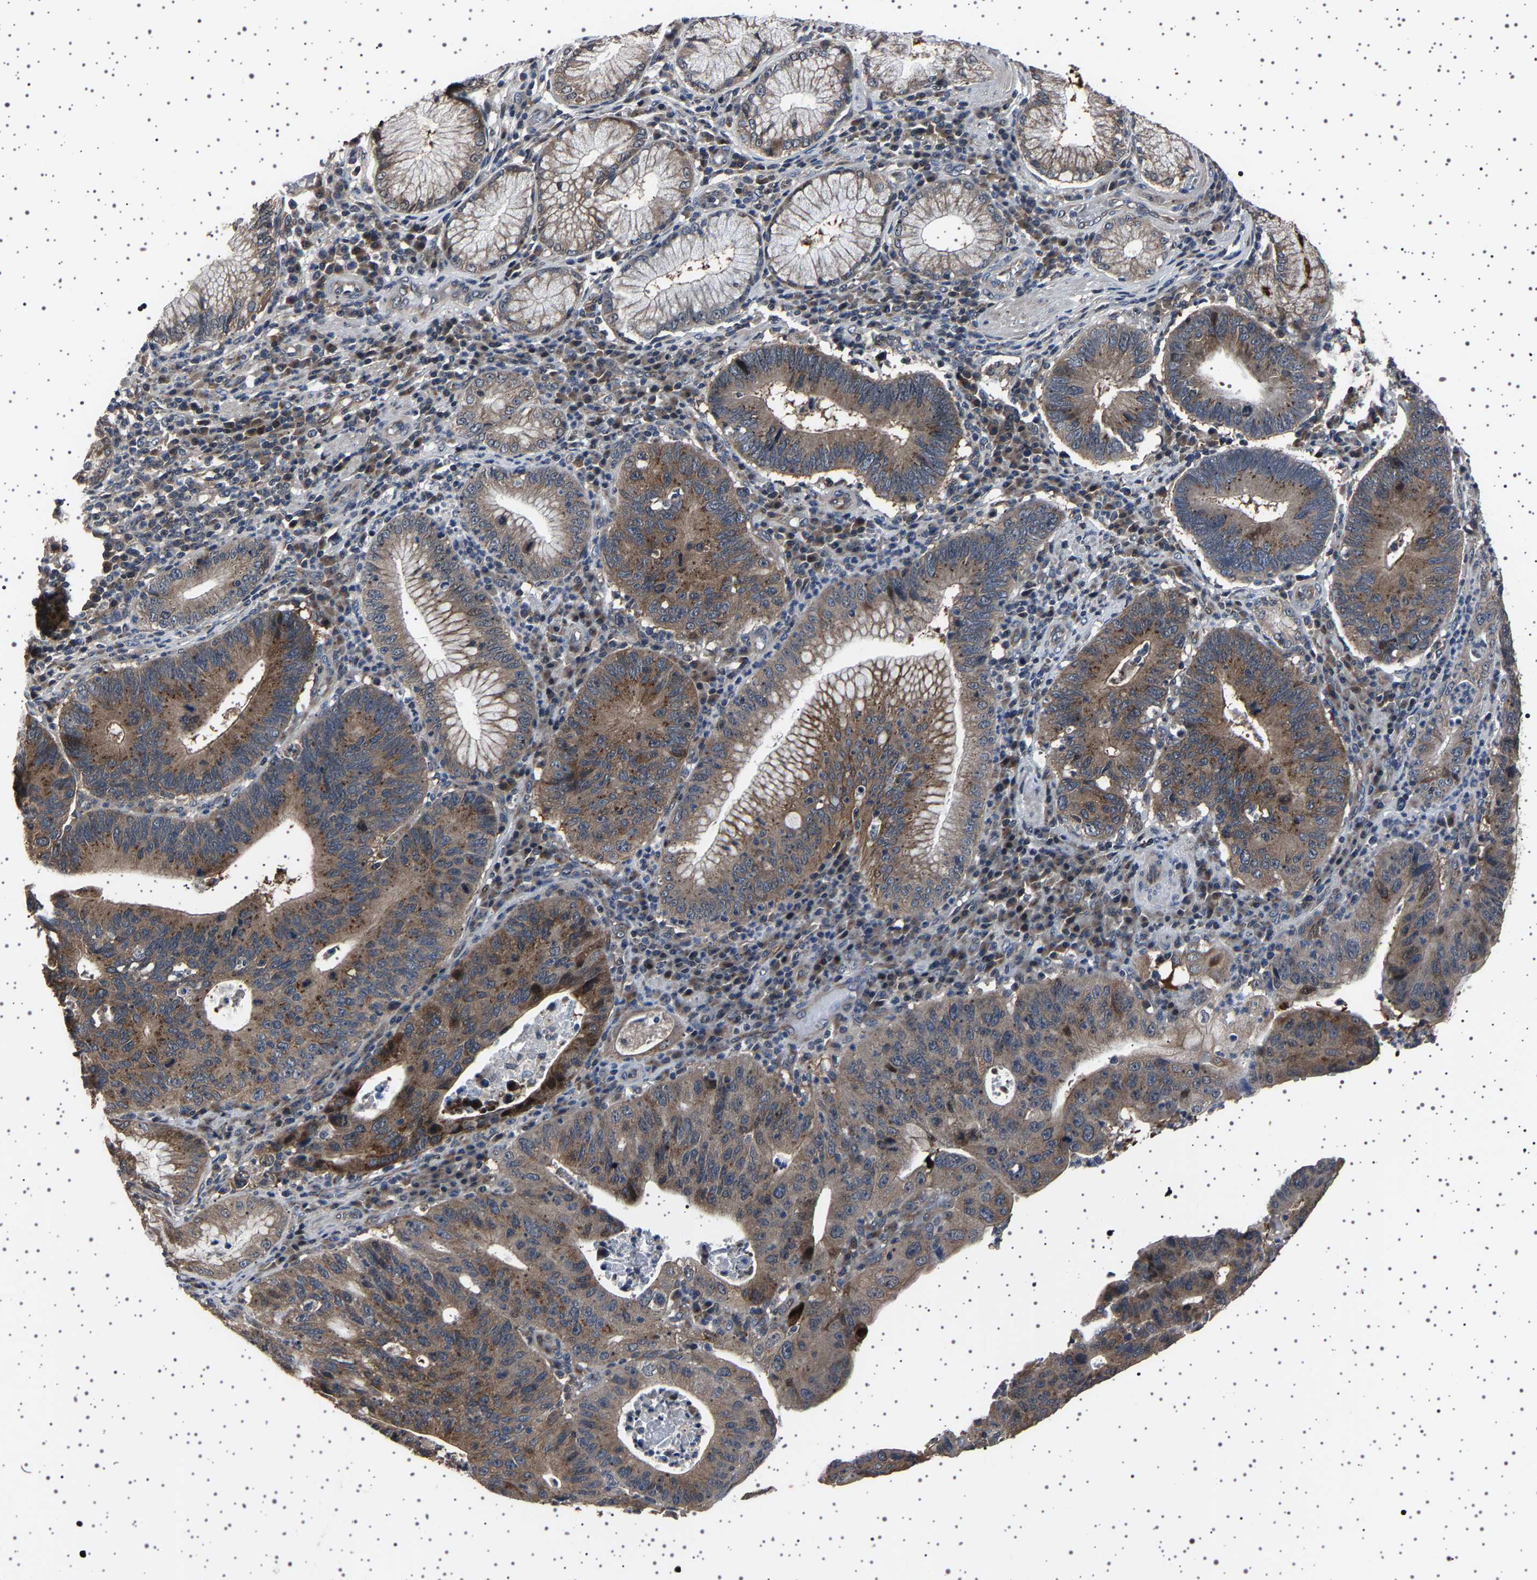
{"staining": {"intensity": "moderate", "quantity": ">75%", "location": "cytoplasmic/membranous"}, "tissue": "stomach cancer", "cell_type": "Tumor cells", "image_type": "cancer", "snomed": [{"axis": "morphology", "description": "Adenocarcinoma, NOS"}, {"axis": "topography", "description": "Stomach"}], "caption": "Brown immunohistochemical staining in human stomach cancer shows moderate cytoplasmic/membranous expression in about >75% of tumor cells.", "gene": "NCKAP1", "patient": {"sex": "male", "age": 59}}